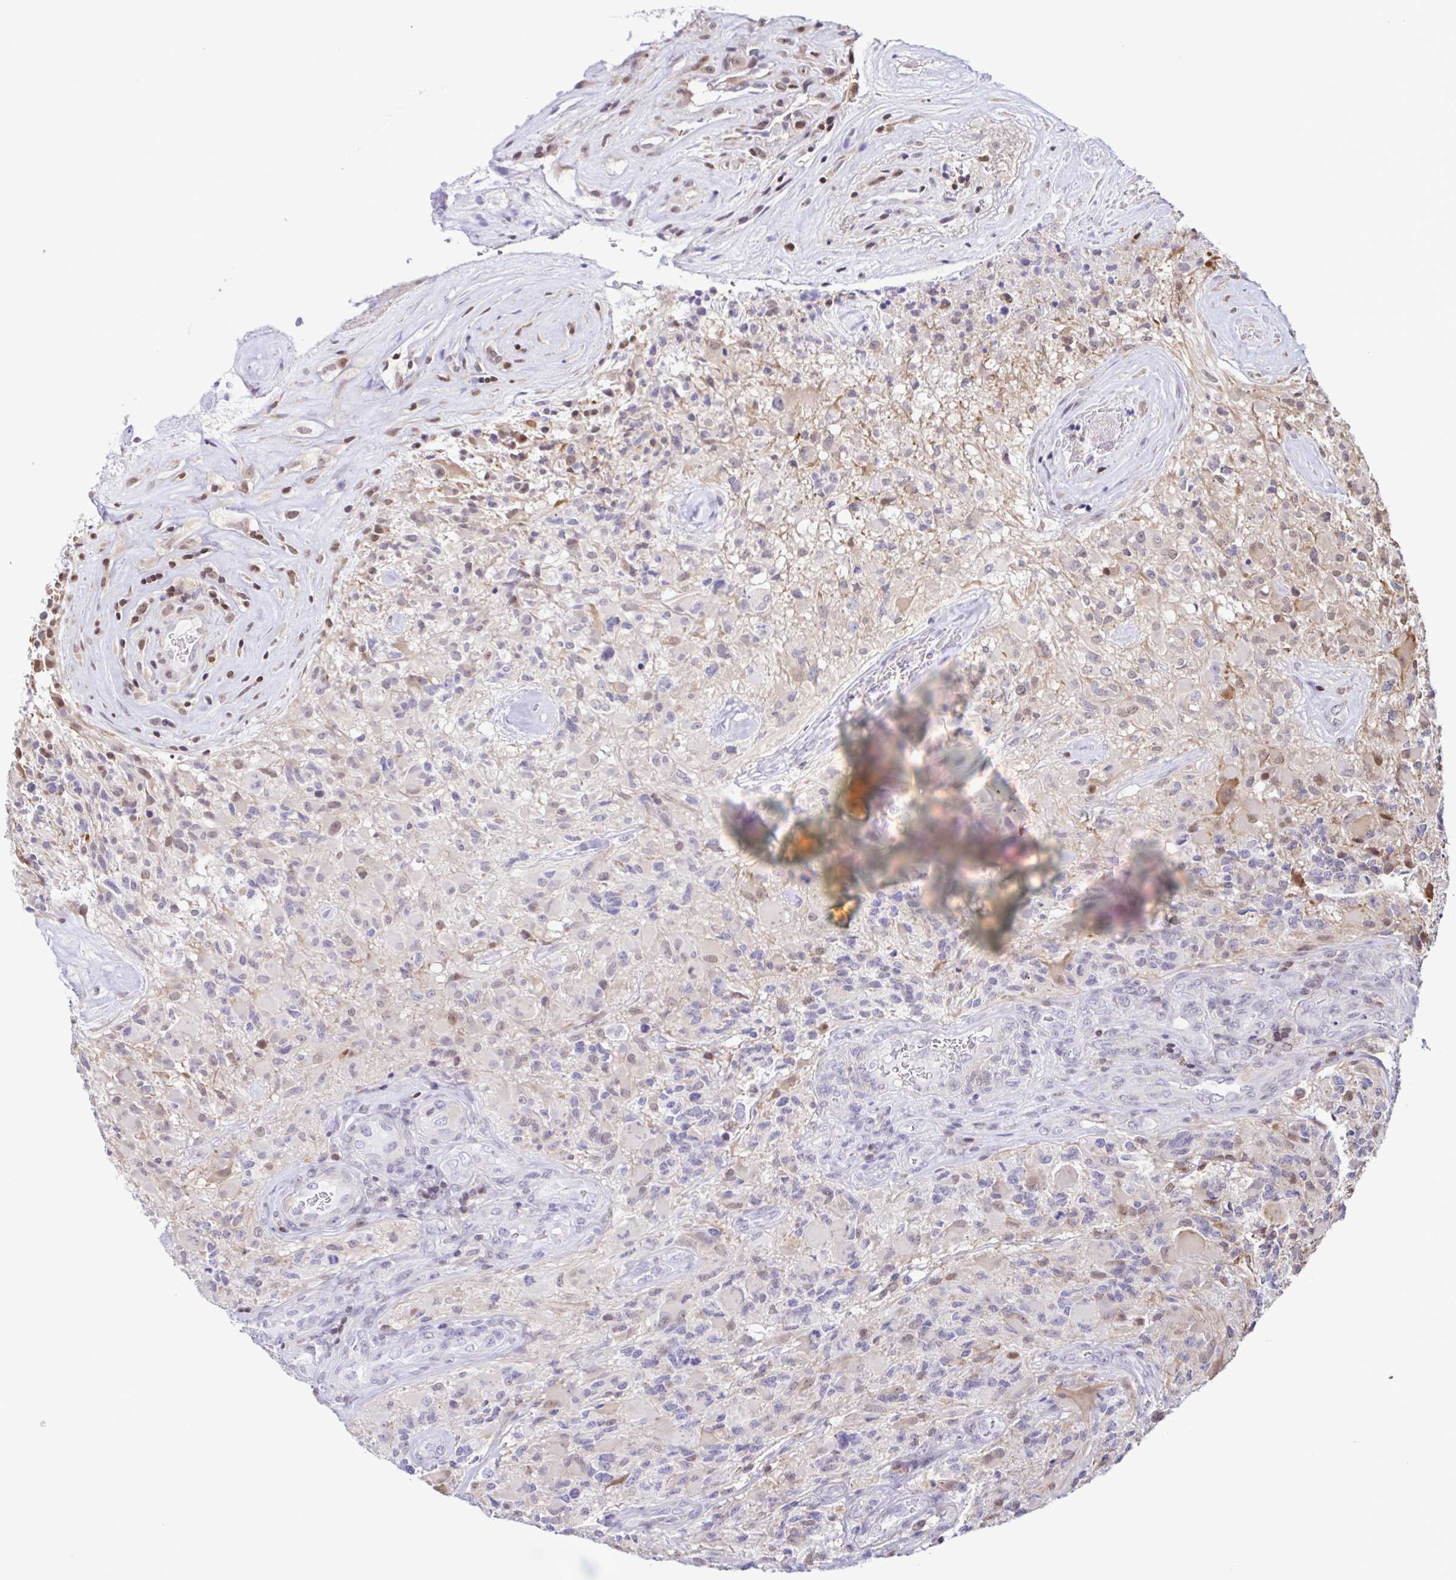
{"staining": {"intensity": "negative", "quantity": "none", "location": "none"}, "tissue": "glioma", "cell_type": "Tumor cells", "image_type": "cancer", "snomed": [{"axis": "morphology", "description": "Glioma, malignant, High grade"}, {"axis": "topography", "description": "Brain"}], "caption": "Tumor cells are negative for brown protein staining in glioma.", "gene": "PSMB9", "patient": {"sex": "female", "age": 65}}